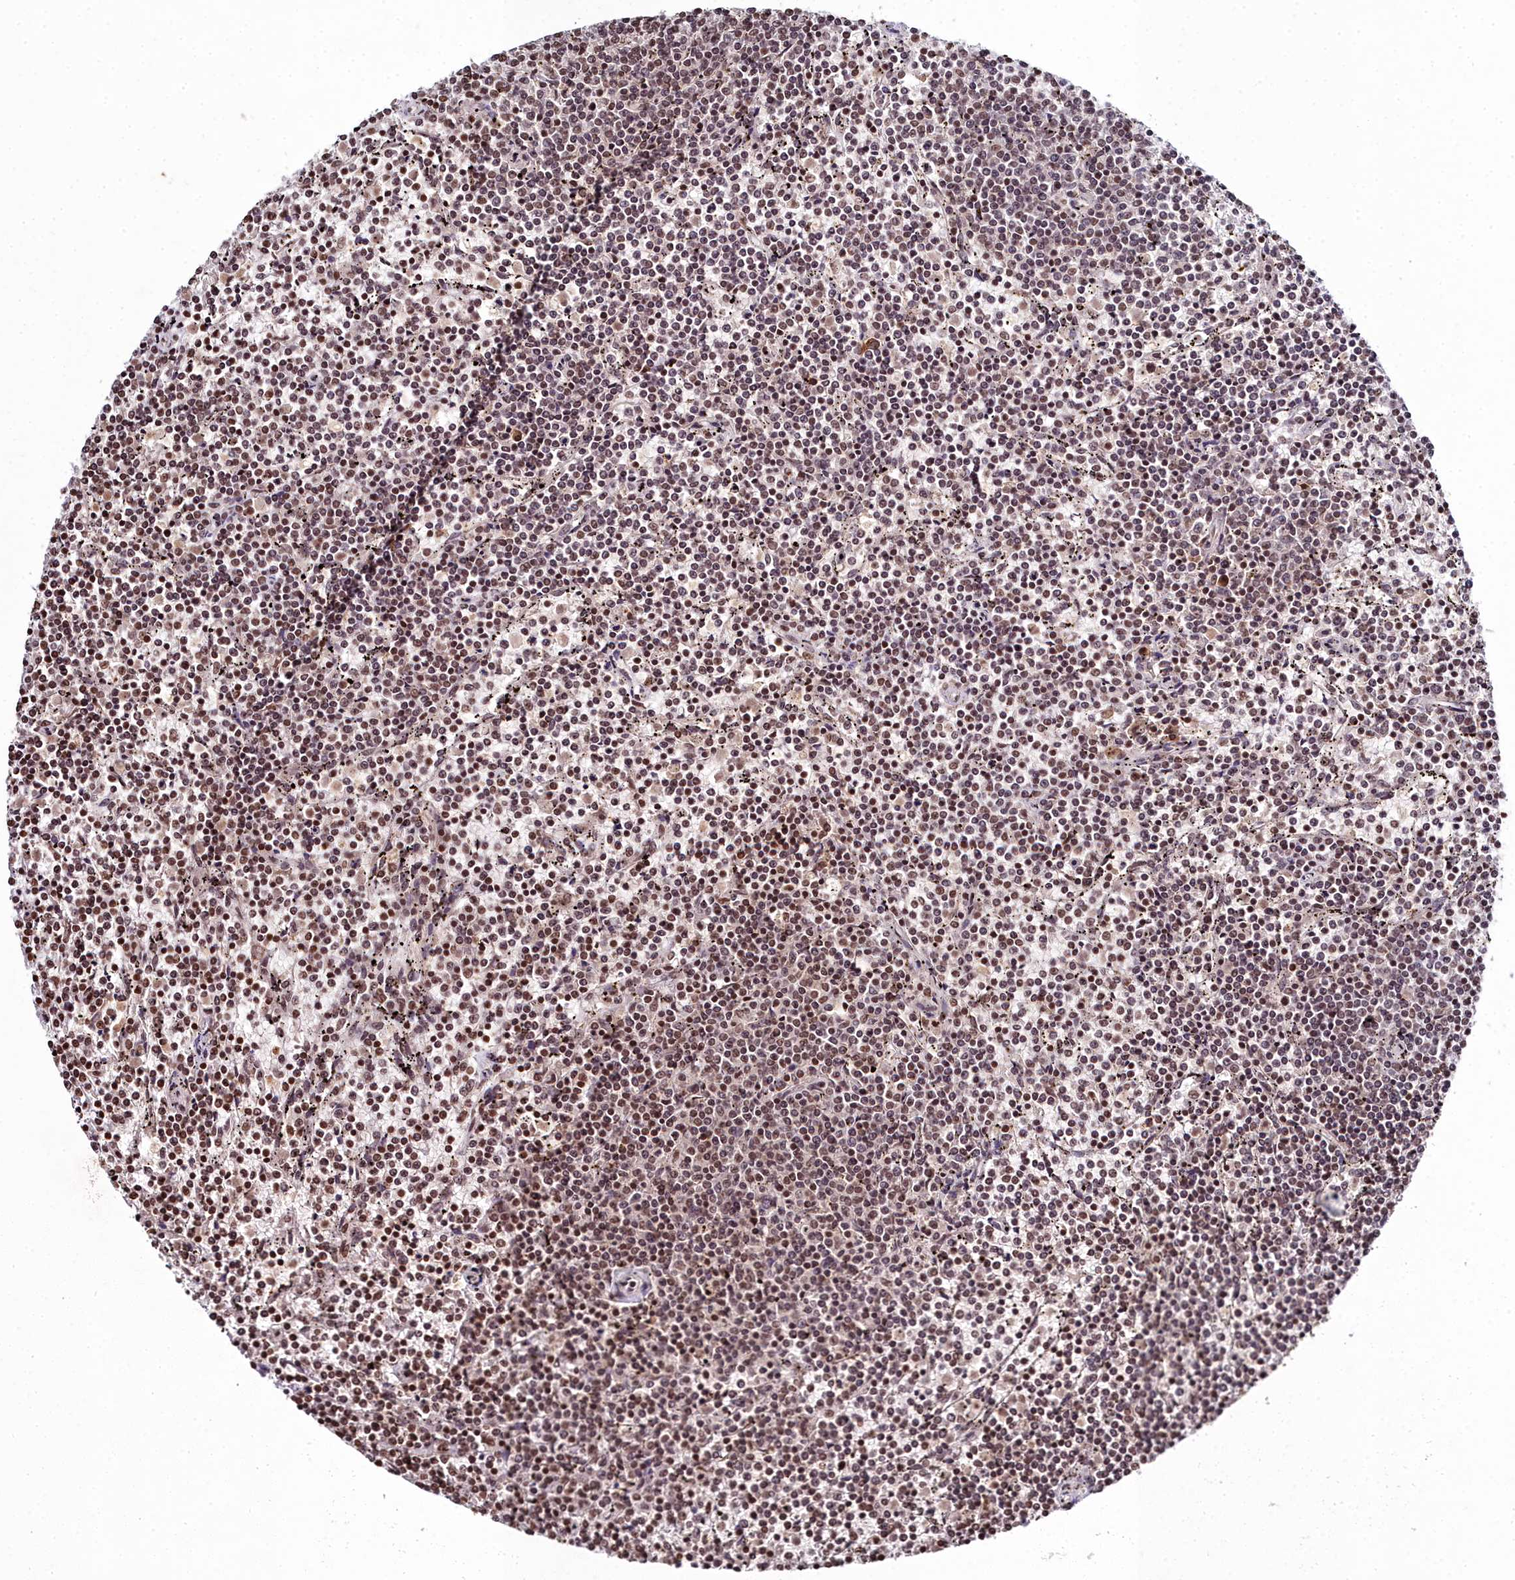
{"staining": {"intensity": "moderate", "quantity": ">75%", "location": "cytoplasmic/membranous"}, "tissue": "lymphoma", "cell_type": "Tumor cells", "image_type": "cancer", "snomed": [{"axis": "morphology", "description": "Malignant lymphoma, non-Hodgkin's type, Low grade"}, {"axis": "topography", "description": "Spleen"}], "caption": "Tumor cells reveal medium levels of moderate cytoplasmic/membranous expression in approximately >75% of cells in lymphoma.", "gene": "FZD4", "patient": {"sex": "female", "age": 50}}